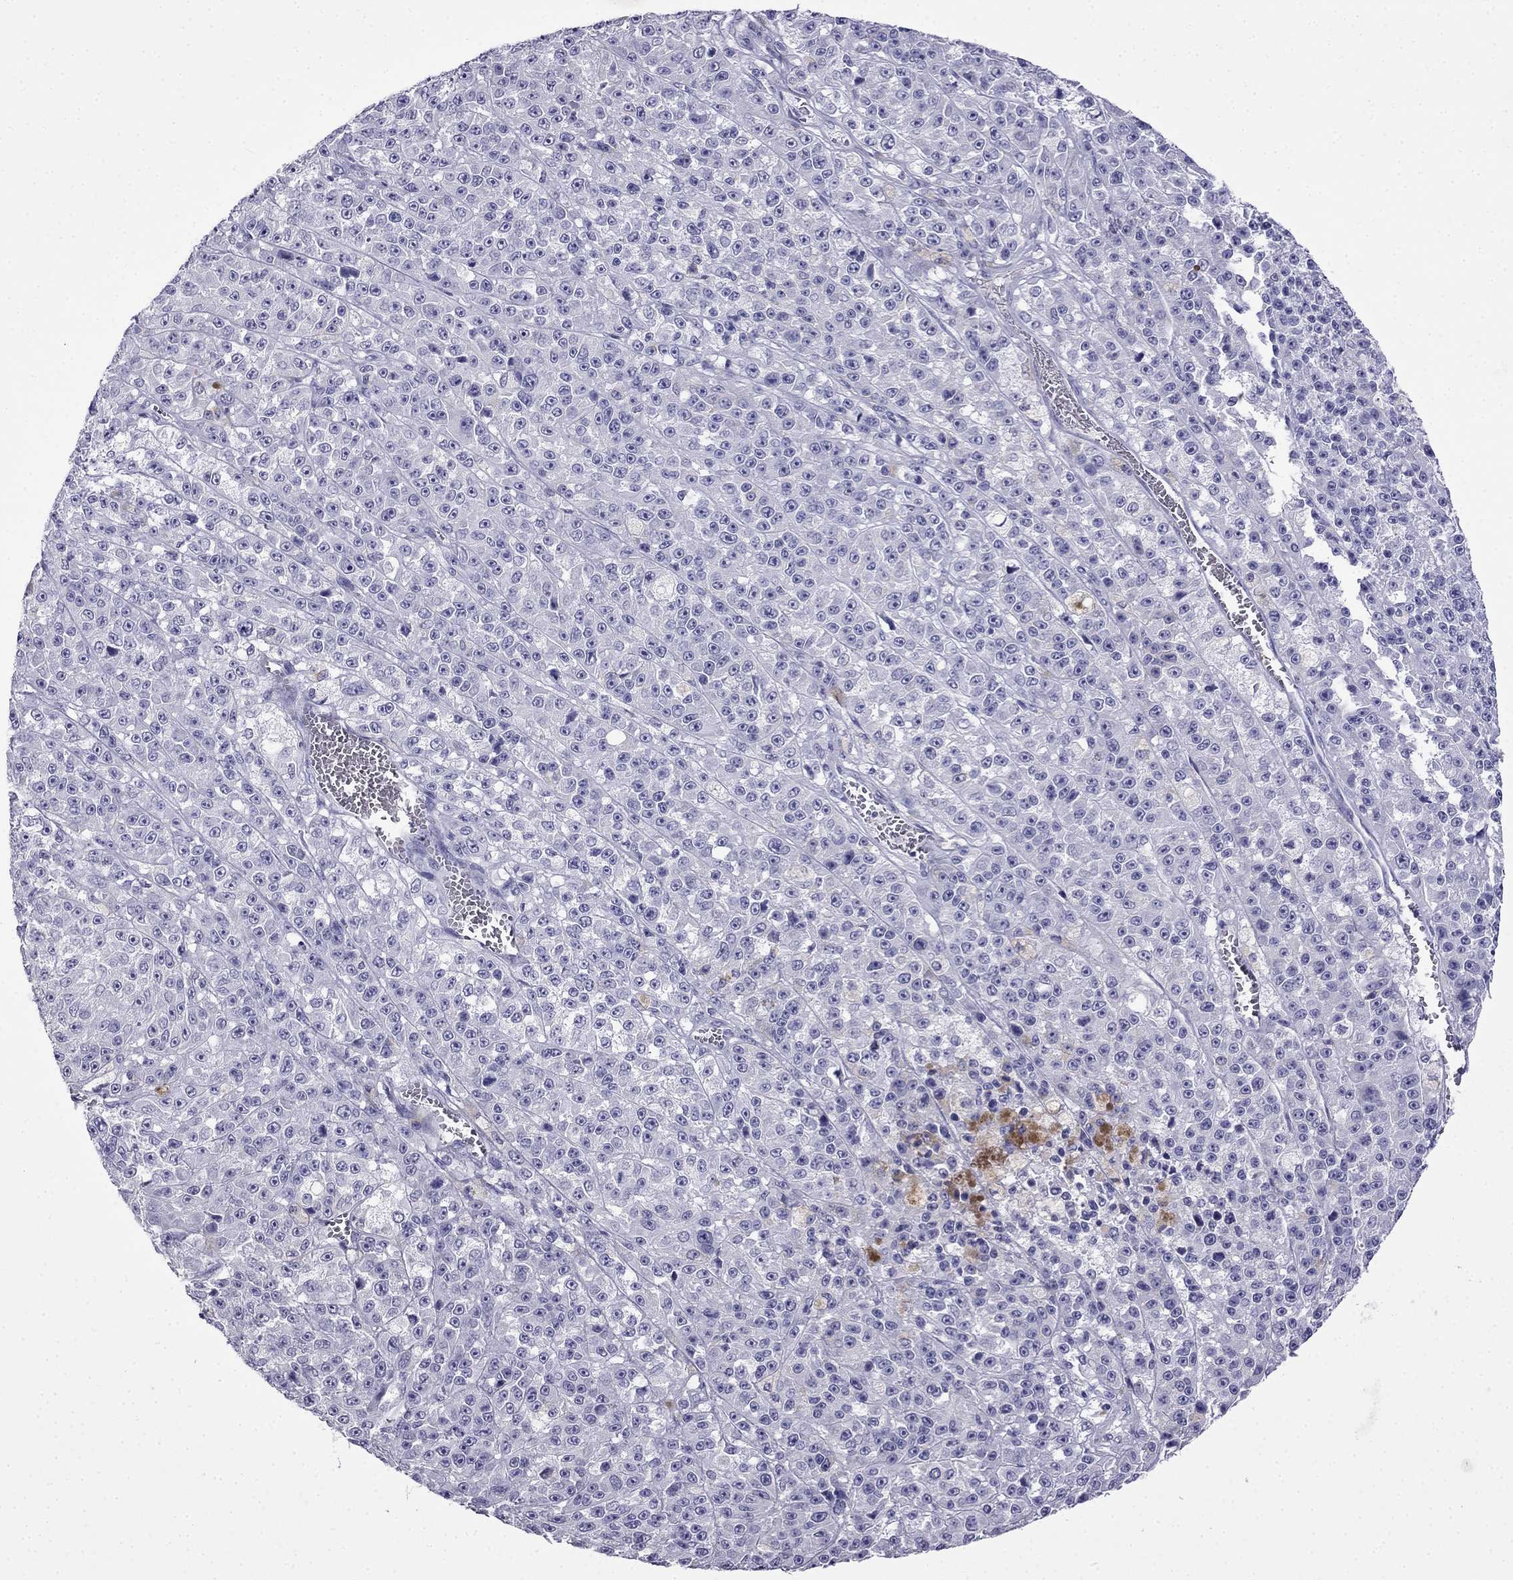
{"staining": {"intensity": "negative", "quantity": "none", "location": "none"}, "tissue": "melanoma", "cell_type": "Tumor cells", "image_type": "cancer", "snomed": [{"axis": "morphology", "description": "Malignant melanoma, NOS"}, {"axis": "topography", "description": "Skin"}], "caption": "Tumor cells are negative for protein expression in human malignant melanoma.", "gene": "CDHR4", "patient": {"sex": "female", "age": 58}}